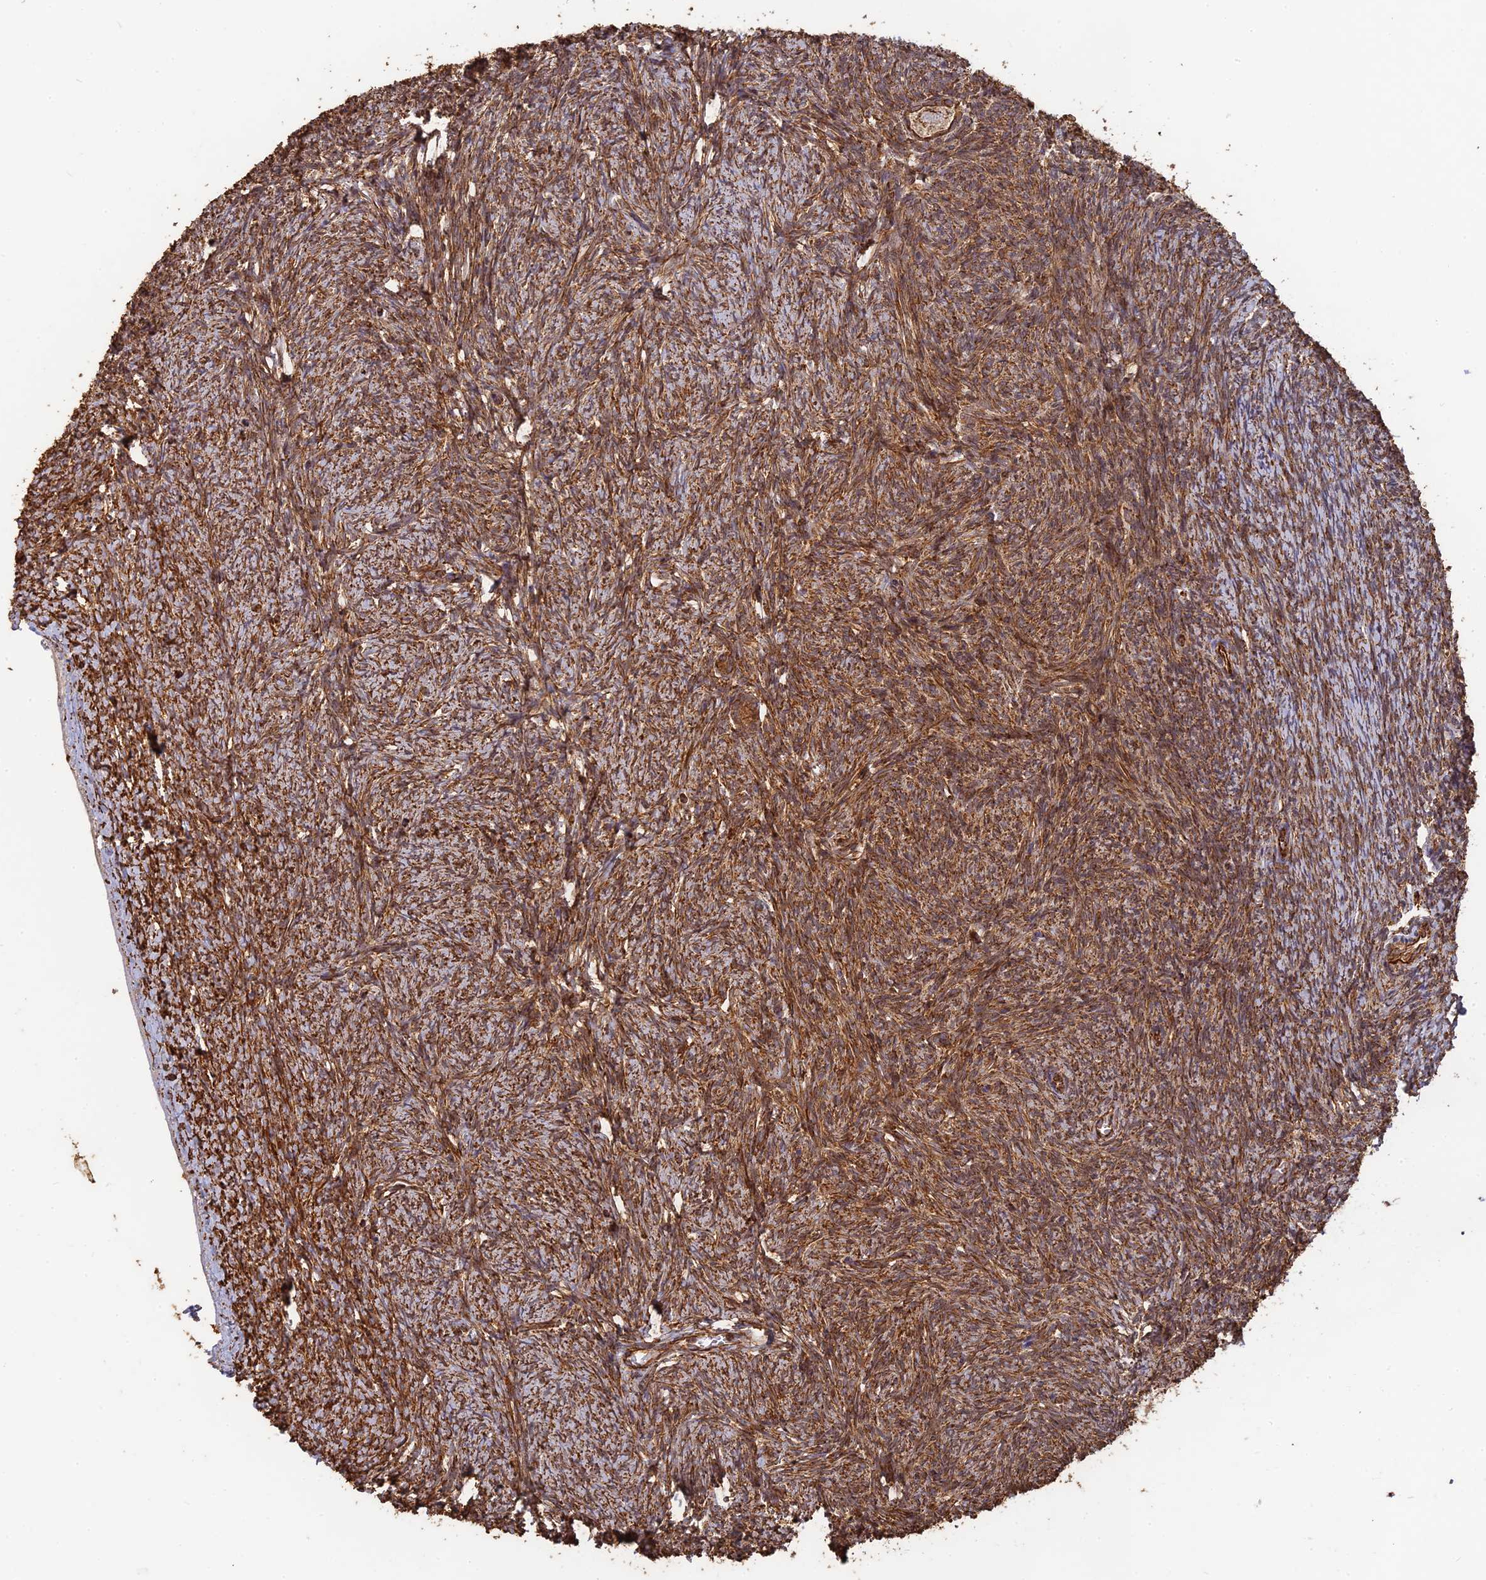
{"staining": {"intensity": "strong", "quantity": ">75%", "location": "cytoplasmic/membranous"}, "tissue": "ovary", "cell_type": "Ovarian stroma cells", "image_type": "normal", "snomed": [{"axis": "morphology", "description": "Normal tissue, NOS"}, {"axis": "topography", "description": "Ovary"}], "caption": "IHC (DAB) staining of benign ovary demonstrates strong cytoplasmic/membranous protein staining in approximately >75% of ovarian stroma cells. (Stains: DAB in brown, nuclei in blue, Microscopy: brightfield microscopy at high magnification).", "gene": "DSTYK", "patient": {"sex": "female", "age": 44}}